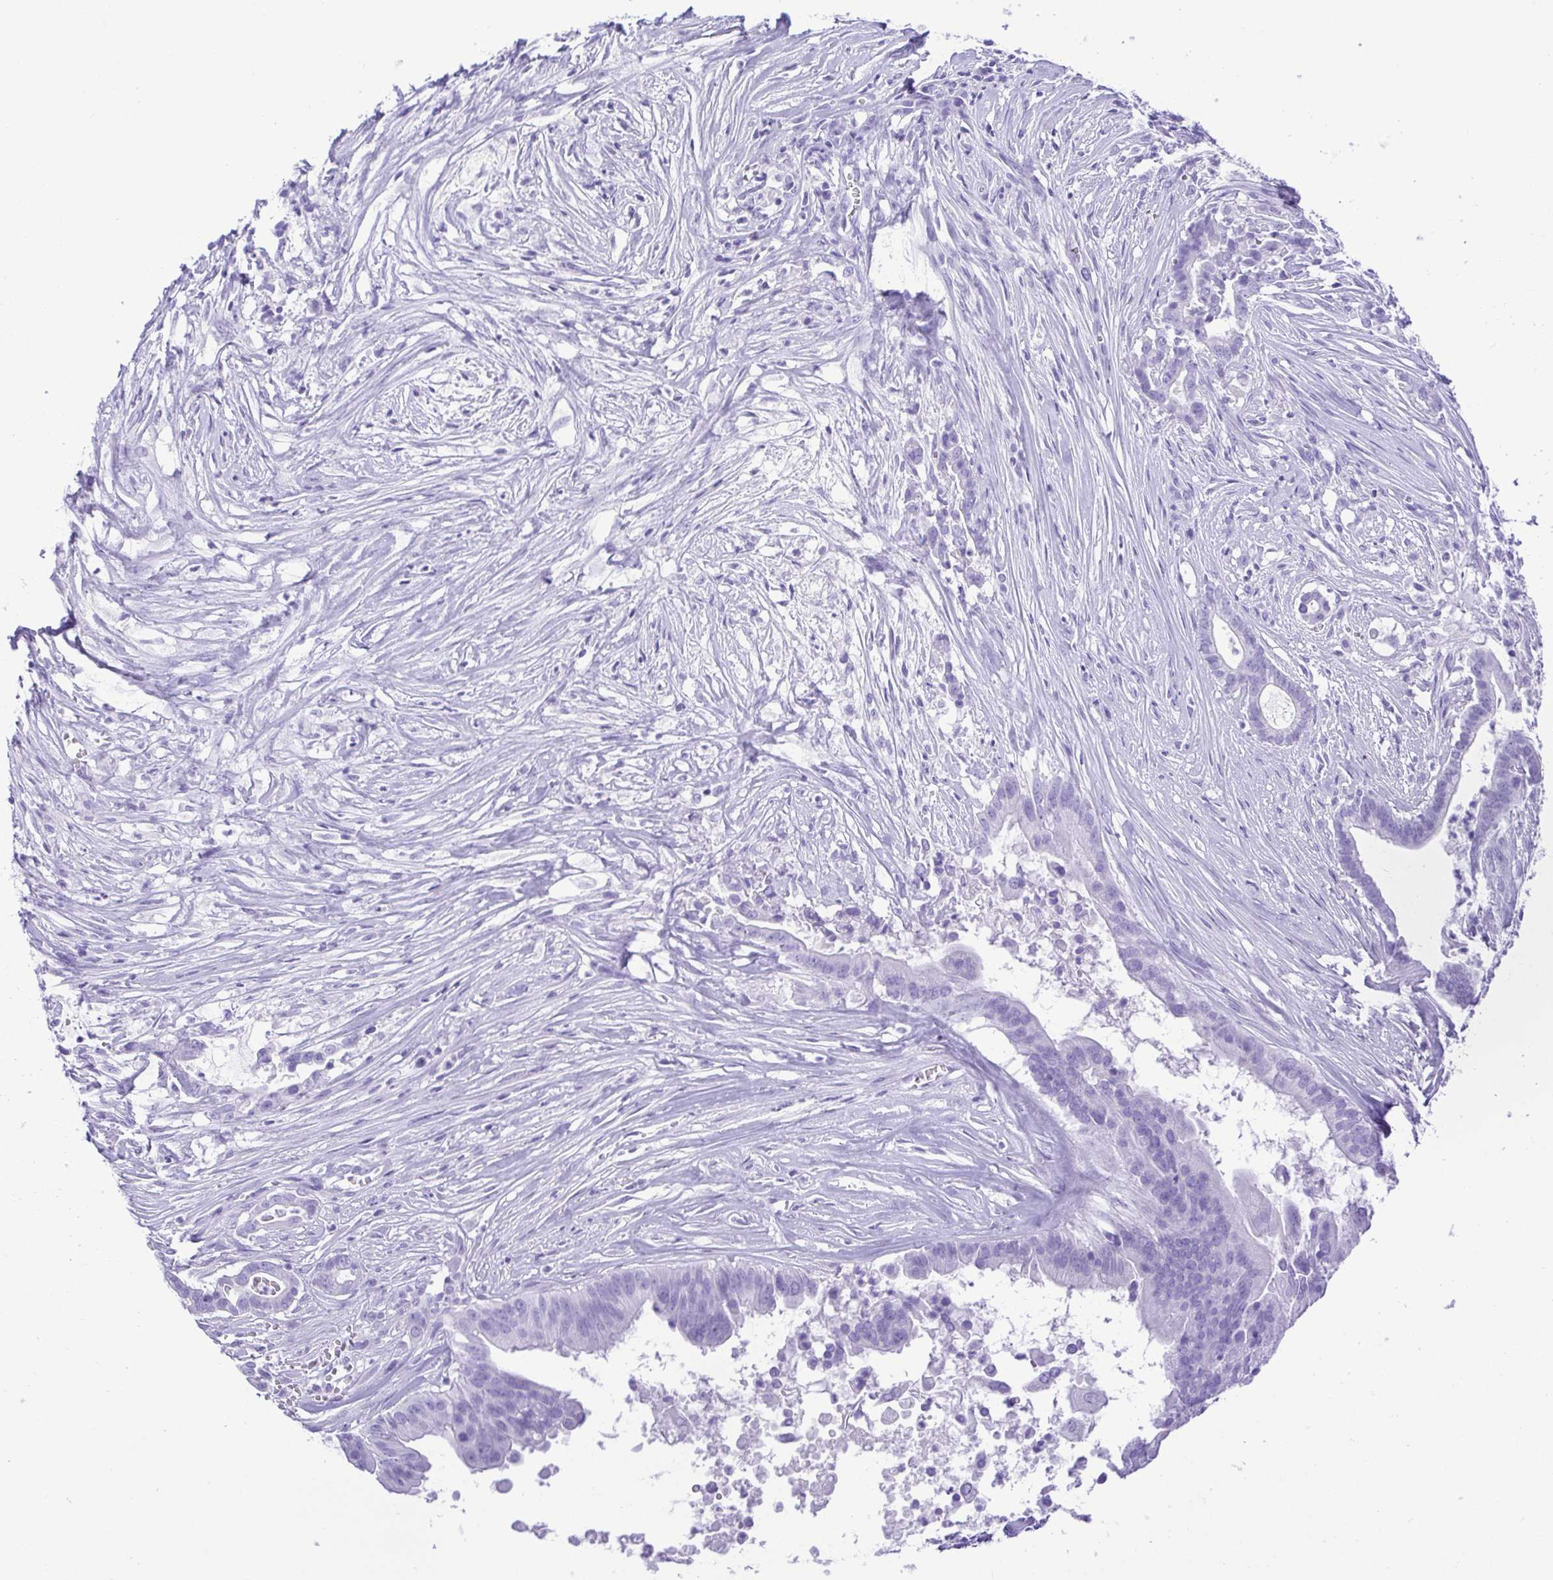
{"staining": {"intensity": "negative", "quantity": "none", "location": "none"}, "tissue": "pancreatic cancer", "cell_type": "Tumor cells", "image_type": "cancer", "snomed": [{"axis": "morphology", "description": "Adenocarcinoma, NOS"}, {"axis": "topography", "description": "Pancreas"}], "caption": "High magnification brightfield microscopy of adenocarcinoma (pancreatic) stained with DAB (brown) and counterstained with hematoxylin (blue): tumor cells show no significant staining.", "gene": "CDSN", "patient": {"sex": "male", "age": 61}}